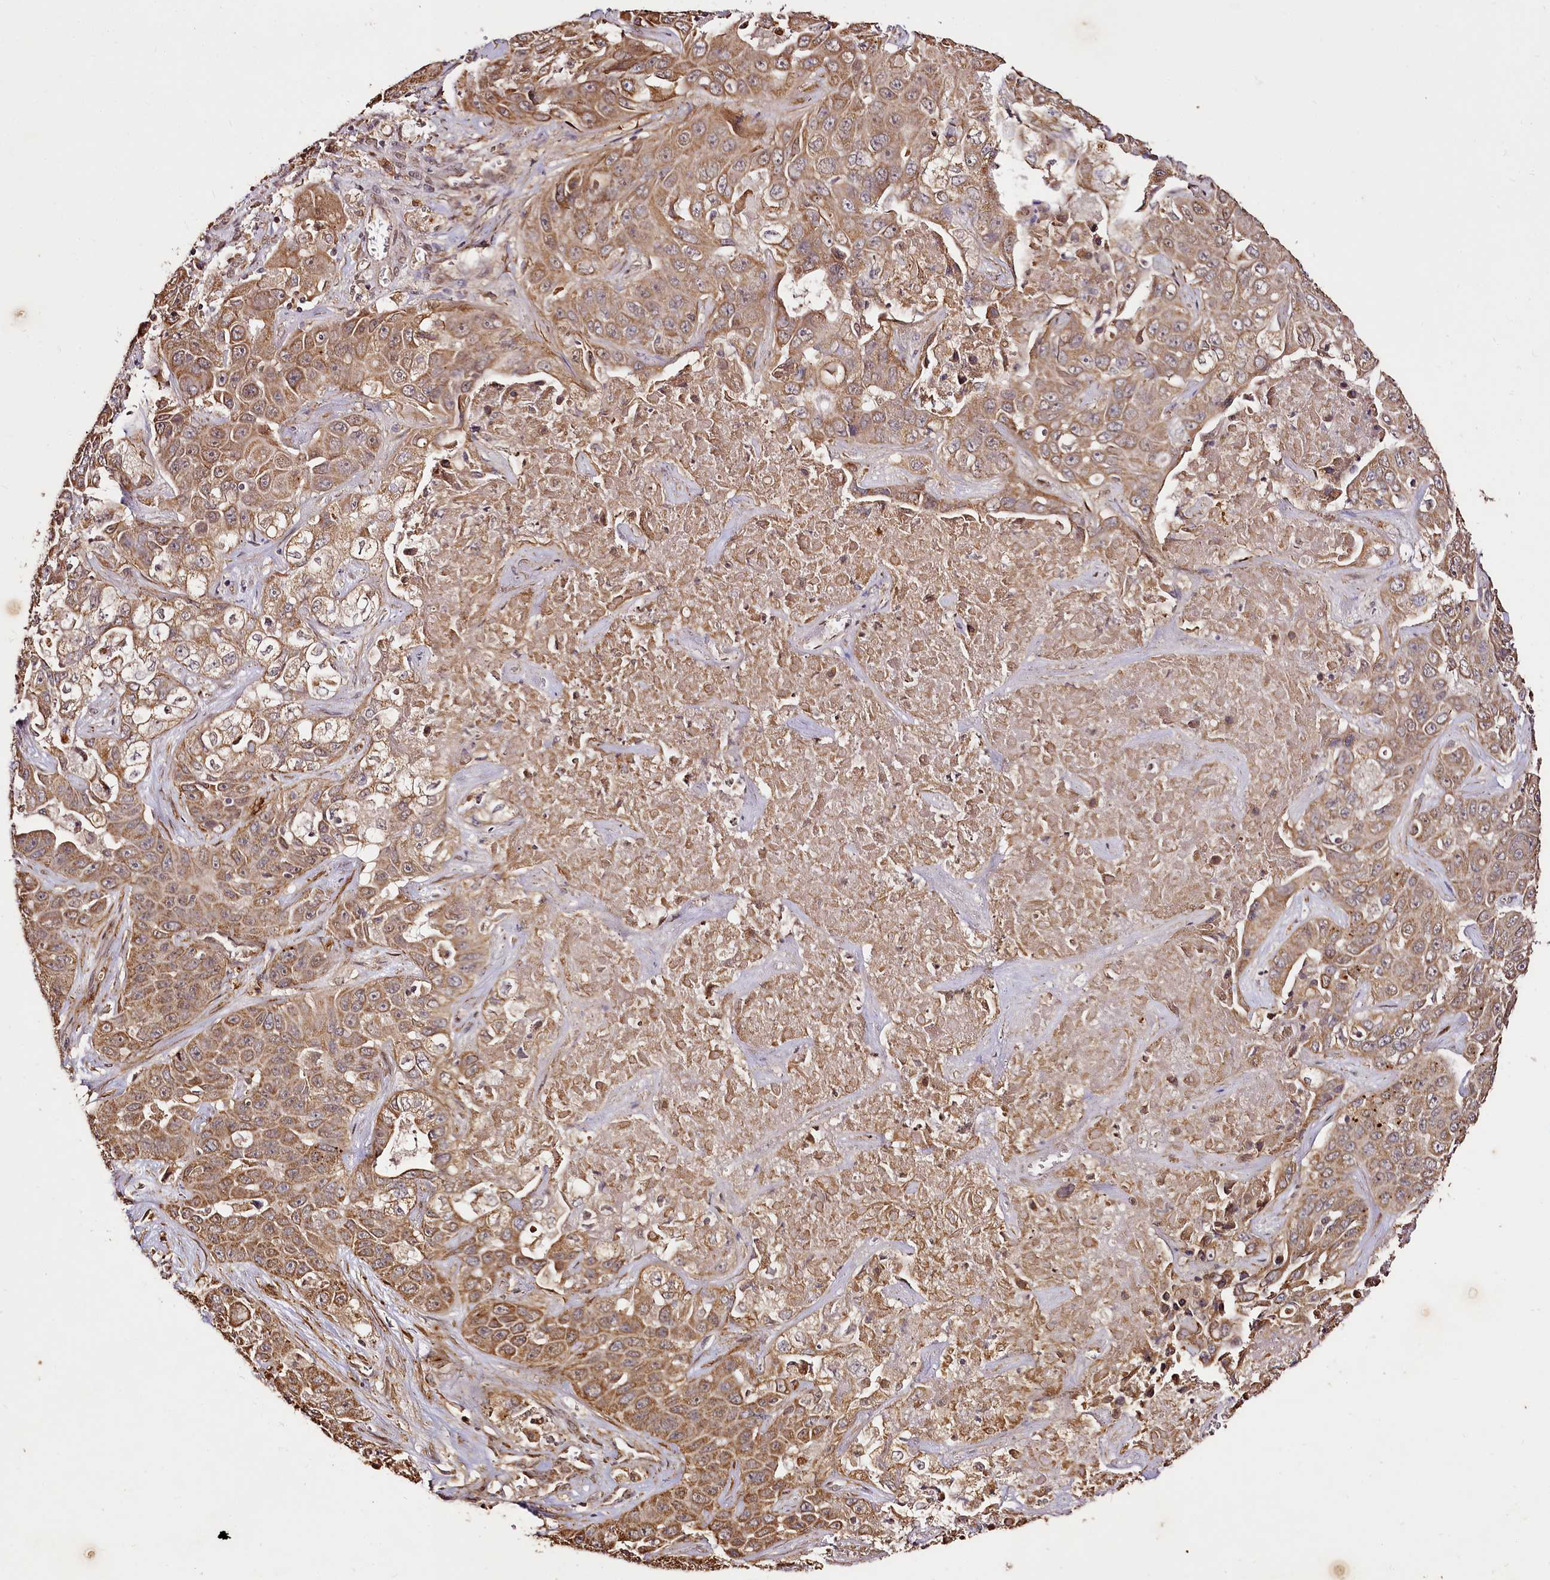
{"staining": {"intensity": "moderate", "quantity": ">75%", "location": "cytoplasmic/membranous"}, "tissue": "liver cancer", "cell_type": "Tumor cells", "image_type": "cancer", "snomed": [{"axis": "morphology", "description": "Cholangiocarcinoma"}, {"axis": "topography", "description": "Liver"}], "caption": "Immunohistochemical staining of liver cholangiocarcinoma demonstrates medium levels of moderate cytoplasmic/membranous staining in about >75% of tumor cells. (DAB IHC, brown staining for protein, blue staining for nuclei).", "gene": "EDIL3", "patient": {"sex": "female", "age": 52}}